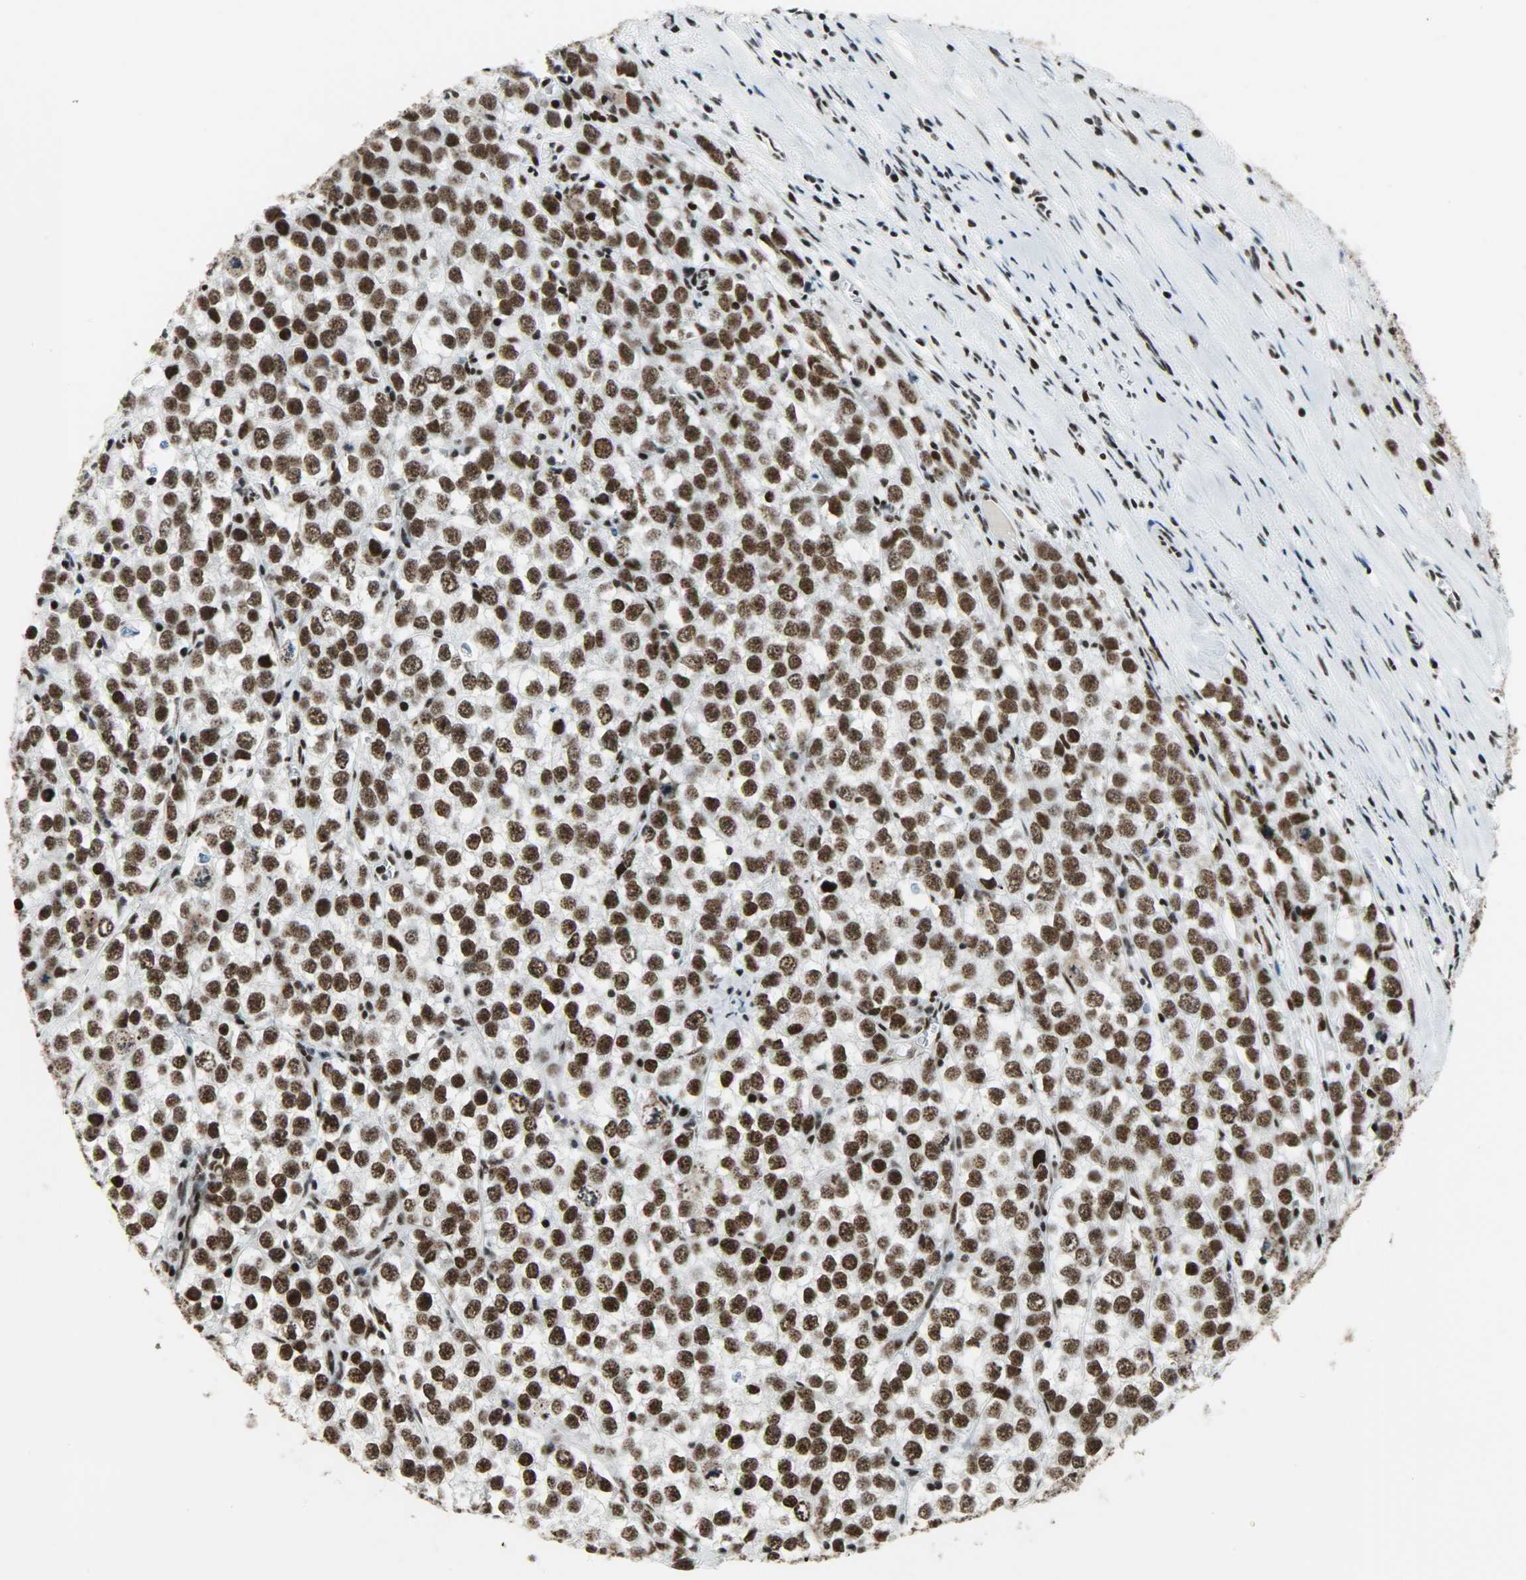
{"staining": {"intensity": "strong", "quantity": ">75%", "location": "nuclear"}, "tissue": "testis cancer", "cell_type": "Tumor cells", "image_type": "cancer", "snomed": [{"axis": "morphology", "description": "Seminoma, NOS"}, {"axis": "morphology", "description": "Carcinoma, Embryonal, NOS"}, {"axis": "topography", "description": "Testis"}], "caption": "This histopathology image exhibits testis cancer (embryonal carcinoma) stained with immunohistochemistry to label a protein in brown. The nuclear of tumor cells show strong positivity for the protein. Nuclei are counter-stained blue.", "gene": "SNRPA", "patient": {"sex": "male", "age": 52}}